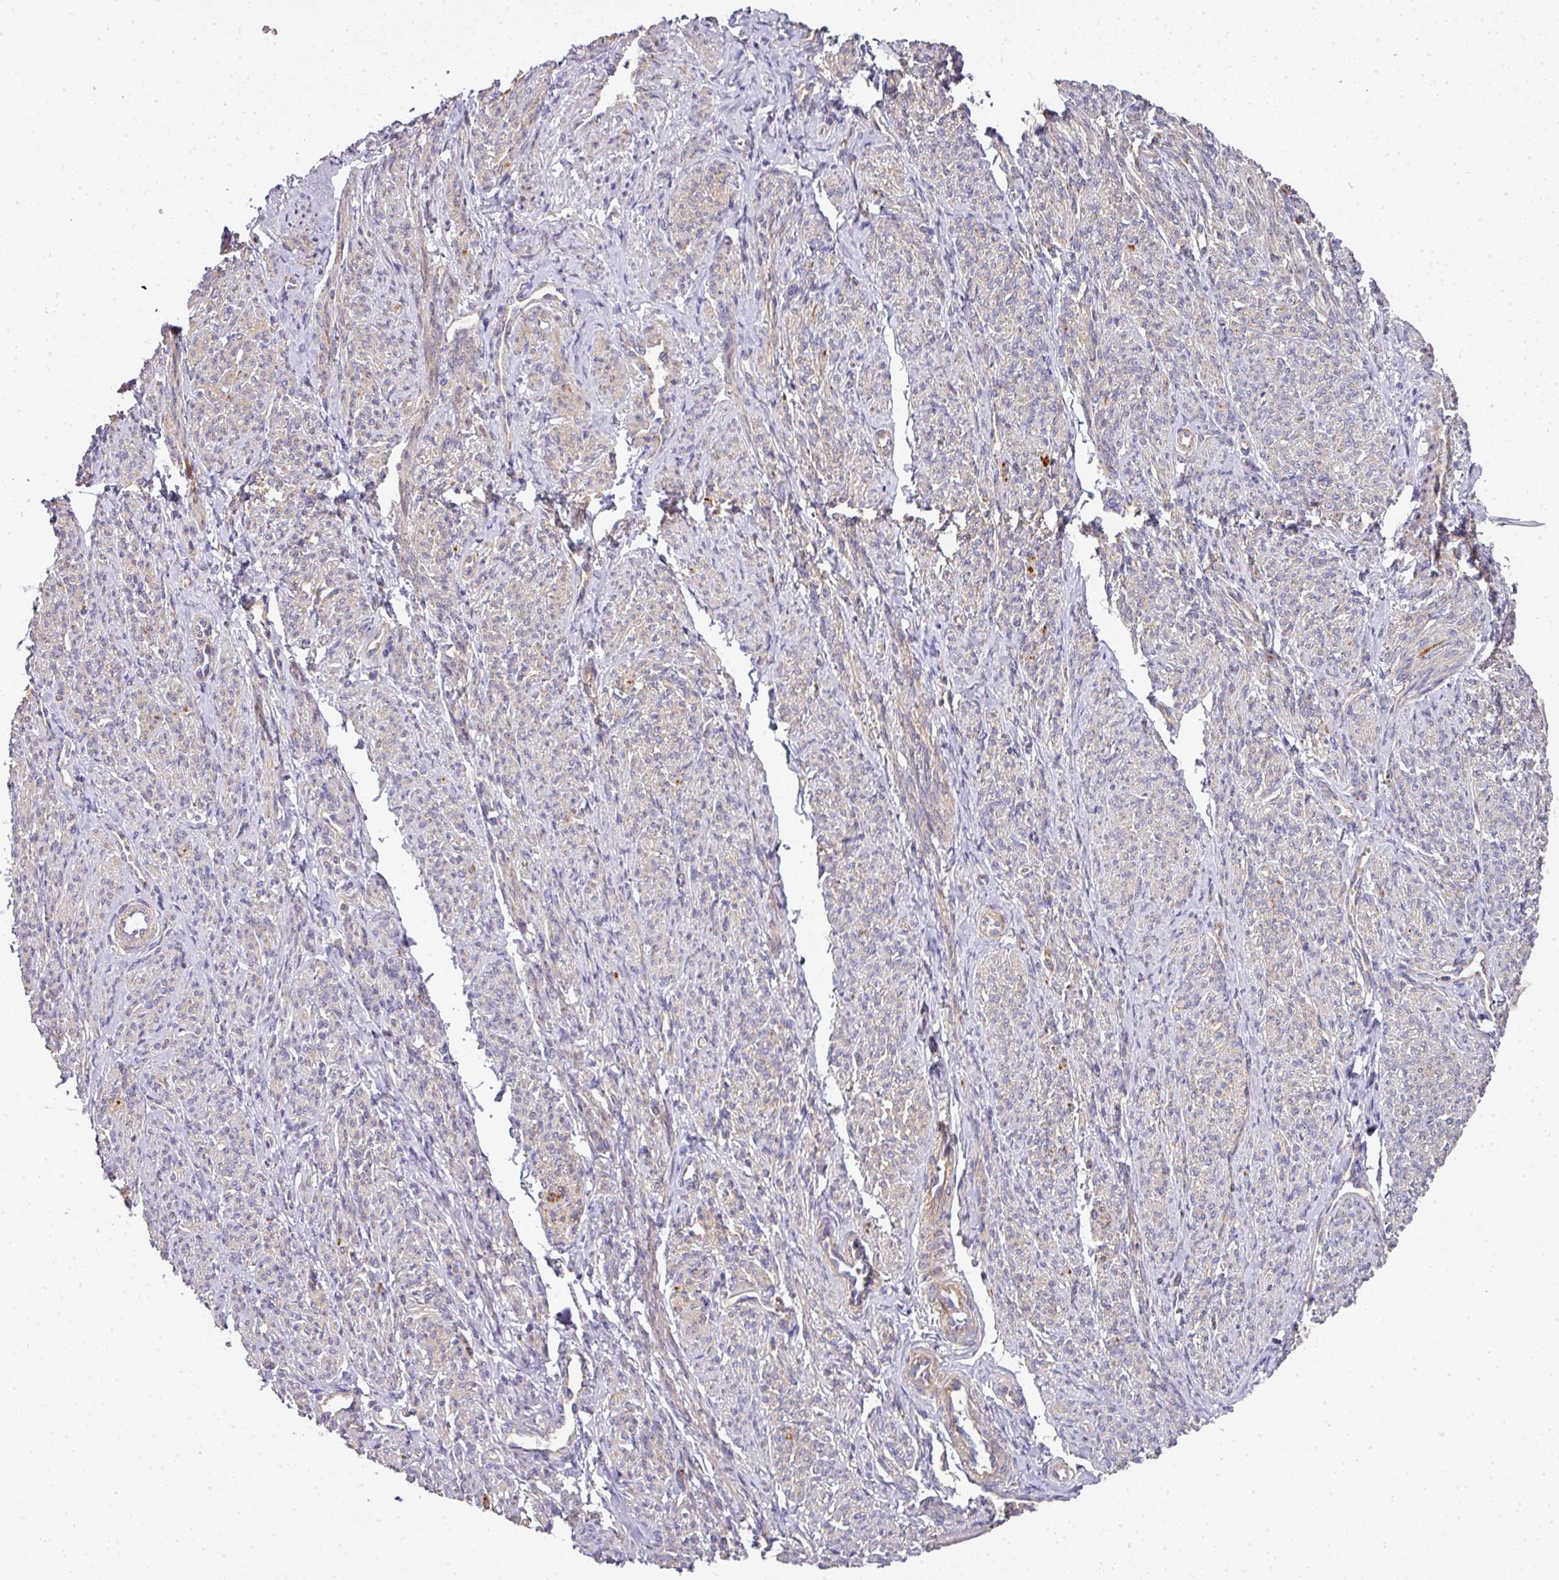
{"staining": {"intensity": "moderate", "quantity": "25%-75%", "location": "cytoplasmic/membranous"}, "tissue": "smooth muscle", "cell_type": "Smooth muscle cells", "image_type": "normal", "snomed": [{"axis": "morphology", "description": "Normal tissue, NOS"}, {"axis": "topography", "description": "Smooth muscle"}], "caption": "Human smooth muscle stained for a protein (brown) demonstrates moderate cytoplasmic/membranous positive positivity in approximately 25%-75% of smooth muscle cells.", "gene": "STK35", "patient": {"sex": "female", "age": 65}}